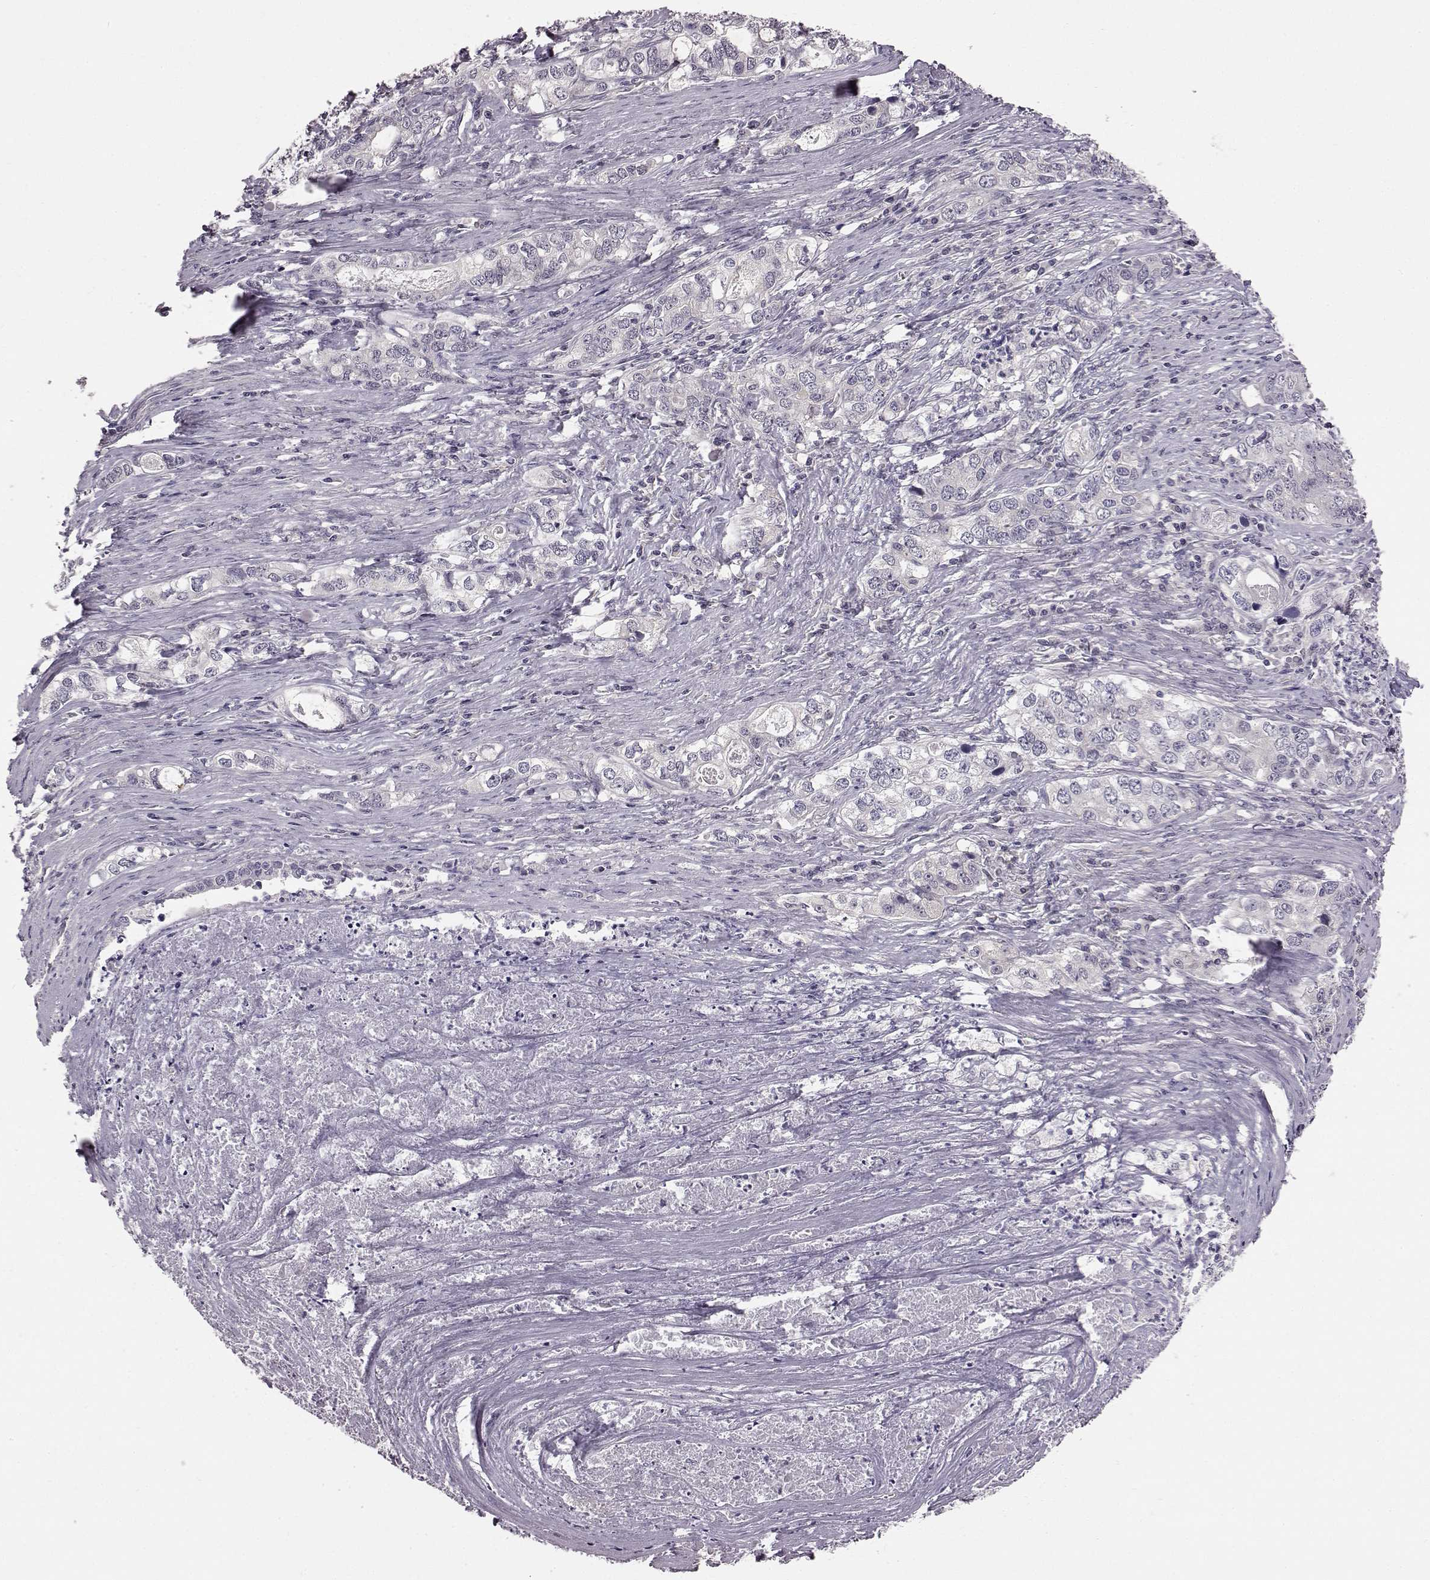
{"staining": {"intensity": "negative", "quantity": "none", "location": "none"}, "tissue": "stomach cancer", "cell_type": "Tumor cells", "image_type": "cancer", "snomed": [{"axis": "morphology", "description": "Adenocarcinoma, NOS"}, {"axis": "topography", "description": "Stomach, lower"}], "caption": "Stomach adenocarcinoma was stained to show a protein in brown. There is no significant positivity in tumor cells.", "gene": "C10orf62", "patient": {"sex": "female", "age": 72}}